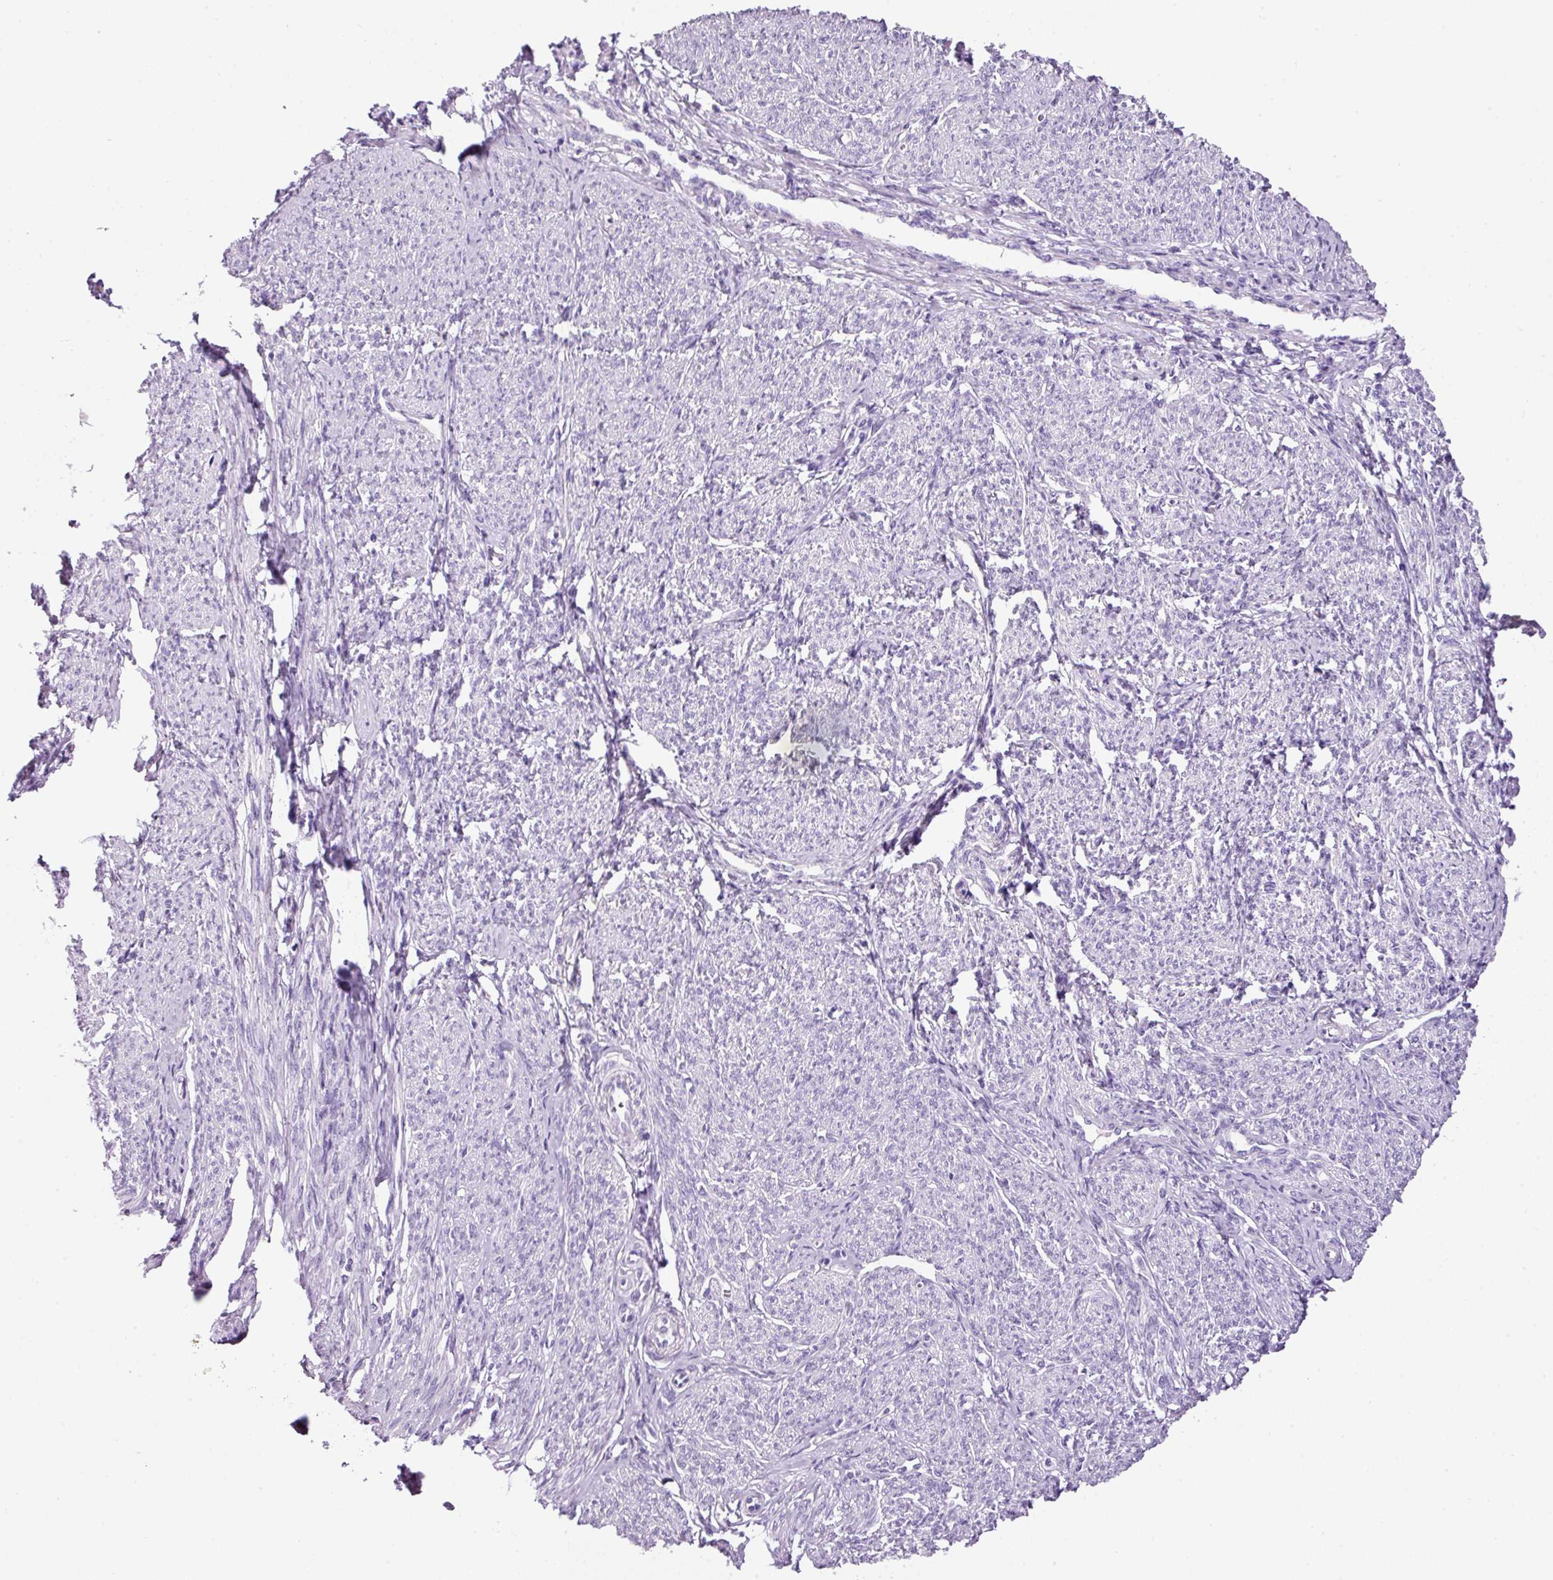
{"staining": {"intensity": "negative", "quantity": "none", "location": "none"}, "tissue": "smooth muscle", "cell_type": "Smooth muscle cells", "image_type": "normal", "snomed": [{"axis": "morphology", "description": "Normal tissue, NOS"}, {"axis": "topography", "description": "Smooth muscle"}], "caption": "The image shows no significant staining in smooth muscle cells of smooth muscle. (Stains: DAB (3,3'-diaminobenzidine) immunohistochemistry (IHC) with hematoxylin counter stain, Microscopy: brightfield microscopy at high magnification).", "gene": "BSND", "patient": {"sex": "female", "age": 65}}